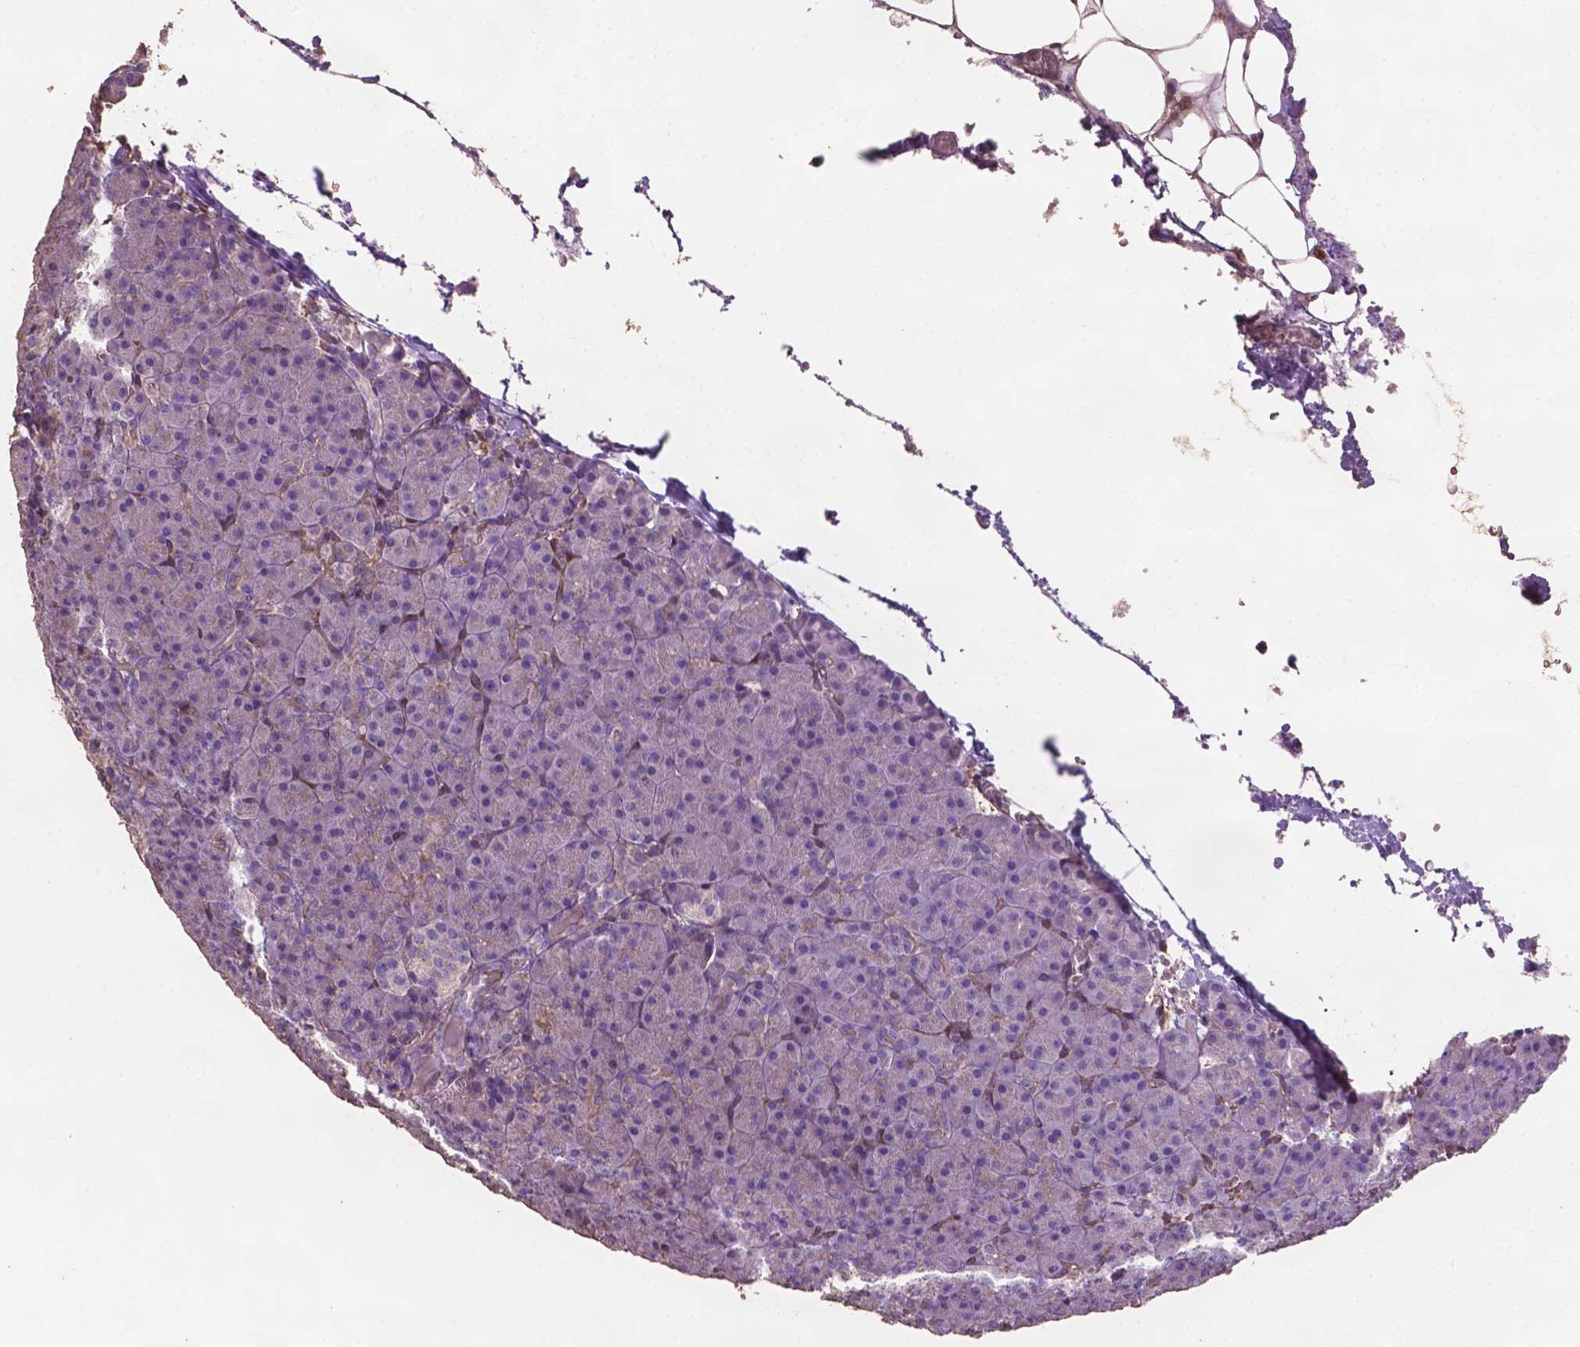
{"staining": {"intensity": "weak", "quantity": "<25%", "location": "cytoplasmic/membranous"}, "tissue": "pancreas", "cell_type": "Exocrine glandular cells", "image_type": "normal", "snomed": [{"axis": "morphology", "description": "Normal tissue, NOS"}, {"axis": "topography", "description": "Pancreas"}], "caption": "IHC of benign pancreas demonstrates no positivity in exocrine glandular cells.", "gene": "COMMD4", "patient": {"sex": "female", "age": 74}}